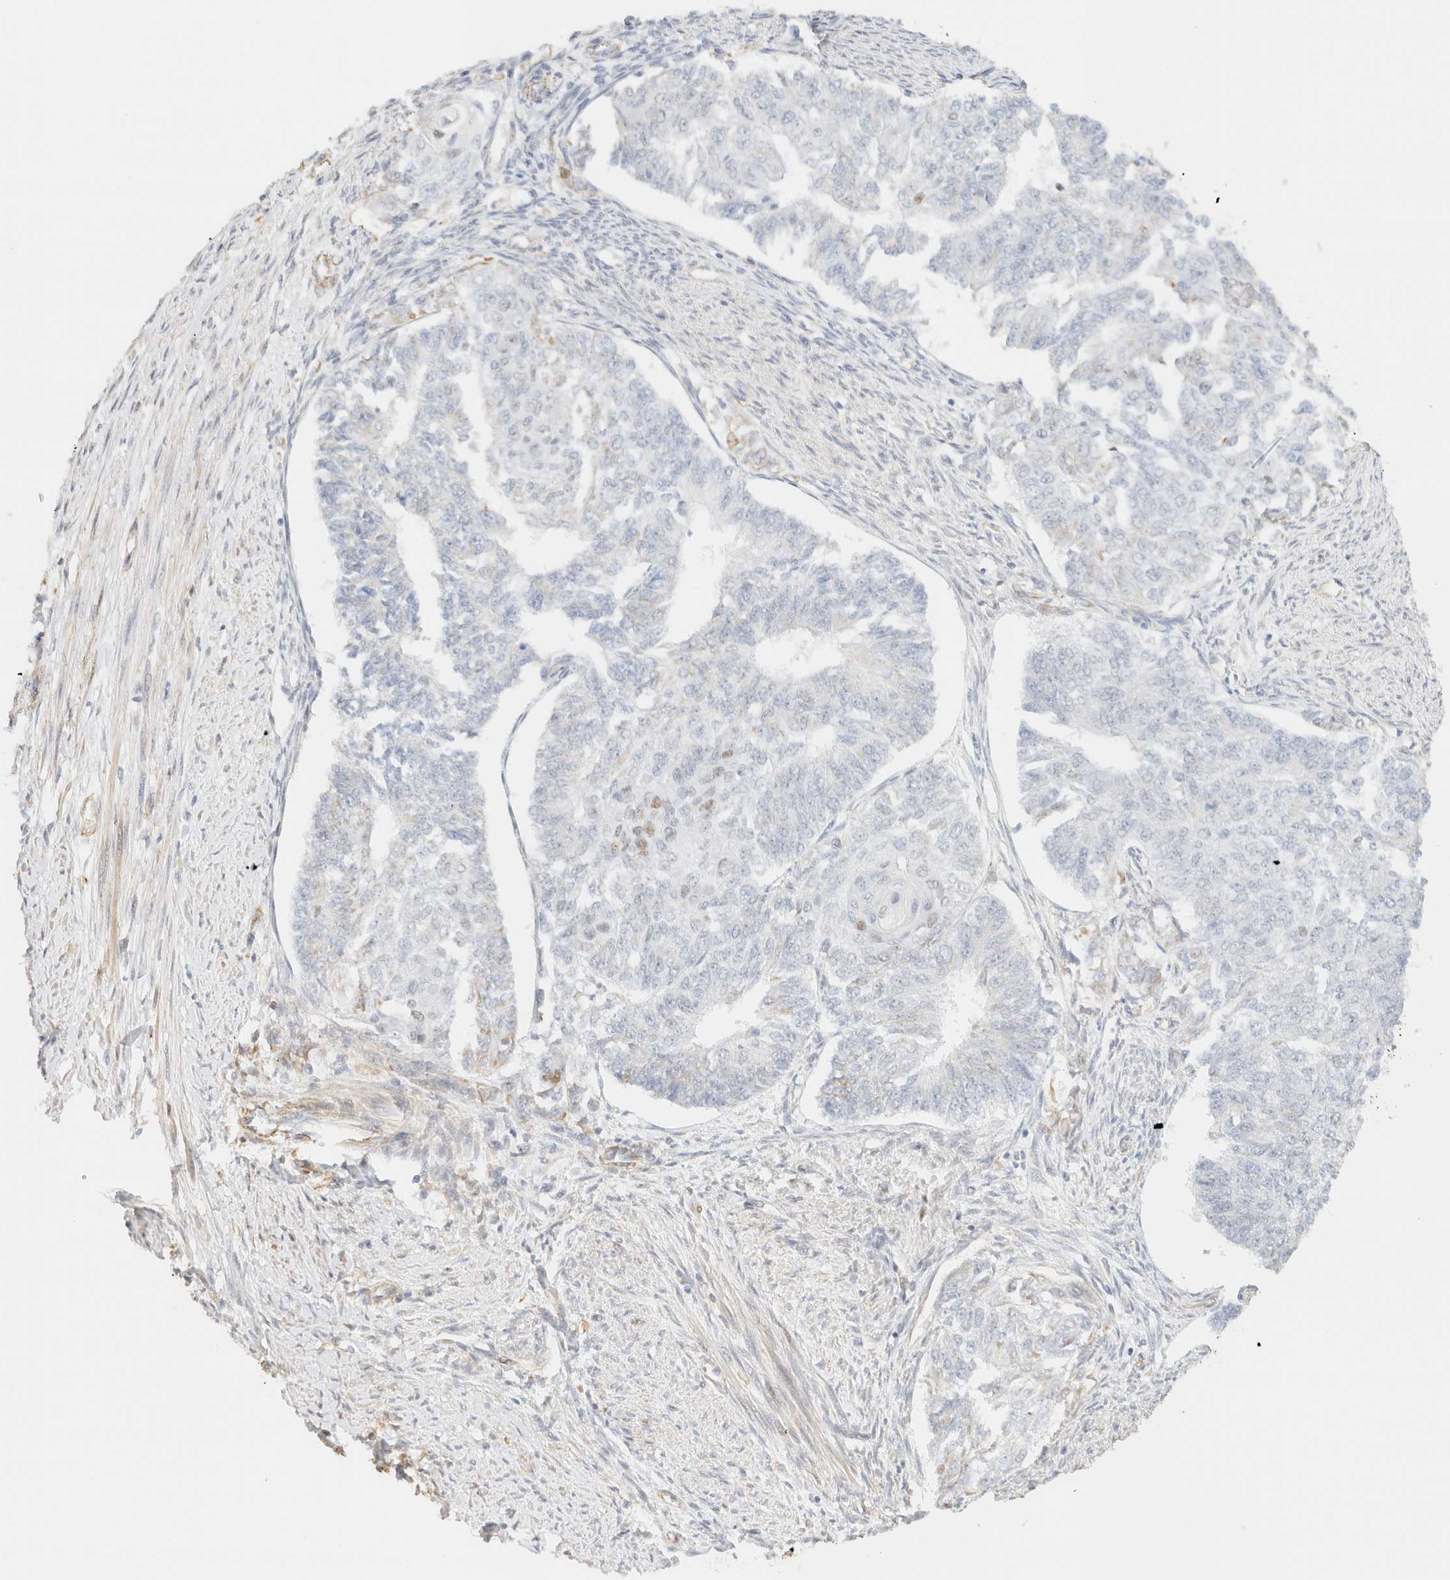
{"staining": {"intensity": "weak", "quantity": "<25%", "location": "nuclear"}, "tissue": "endometrial cancer", "cell_type": "Tumor cells", "image_type": "cancer", "snomed": [{"axis": "morphology", "description": "Adenocarcinoma, NOS"}, {"axis": "topography", "description": "Endometrium"}], "caption": "The photomicrograph exhibits no significant positivity in tumor cells of adenocarcinoma (endometrial). The staining is performed using DAB brown chromogen with nuclei counter-stained in using hematoxylin.", "gene": "ARID5A", "patient": {"sex": "female", "age": 32}}